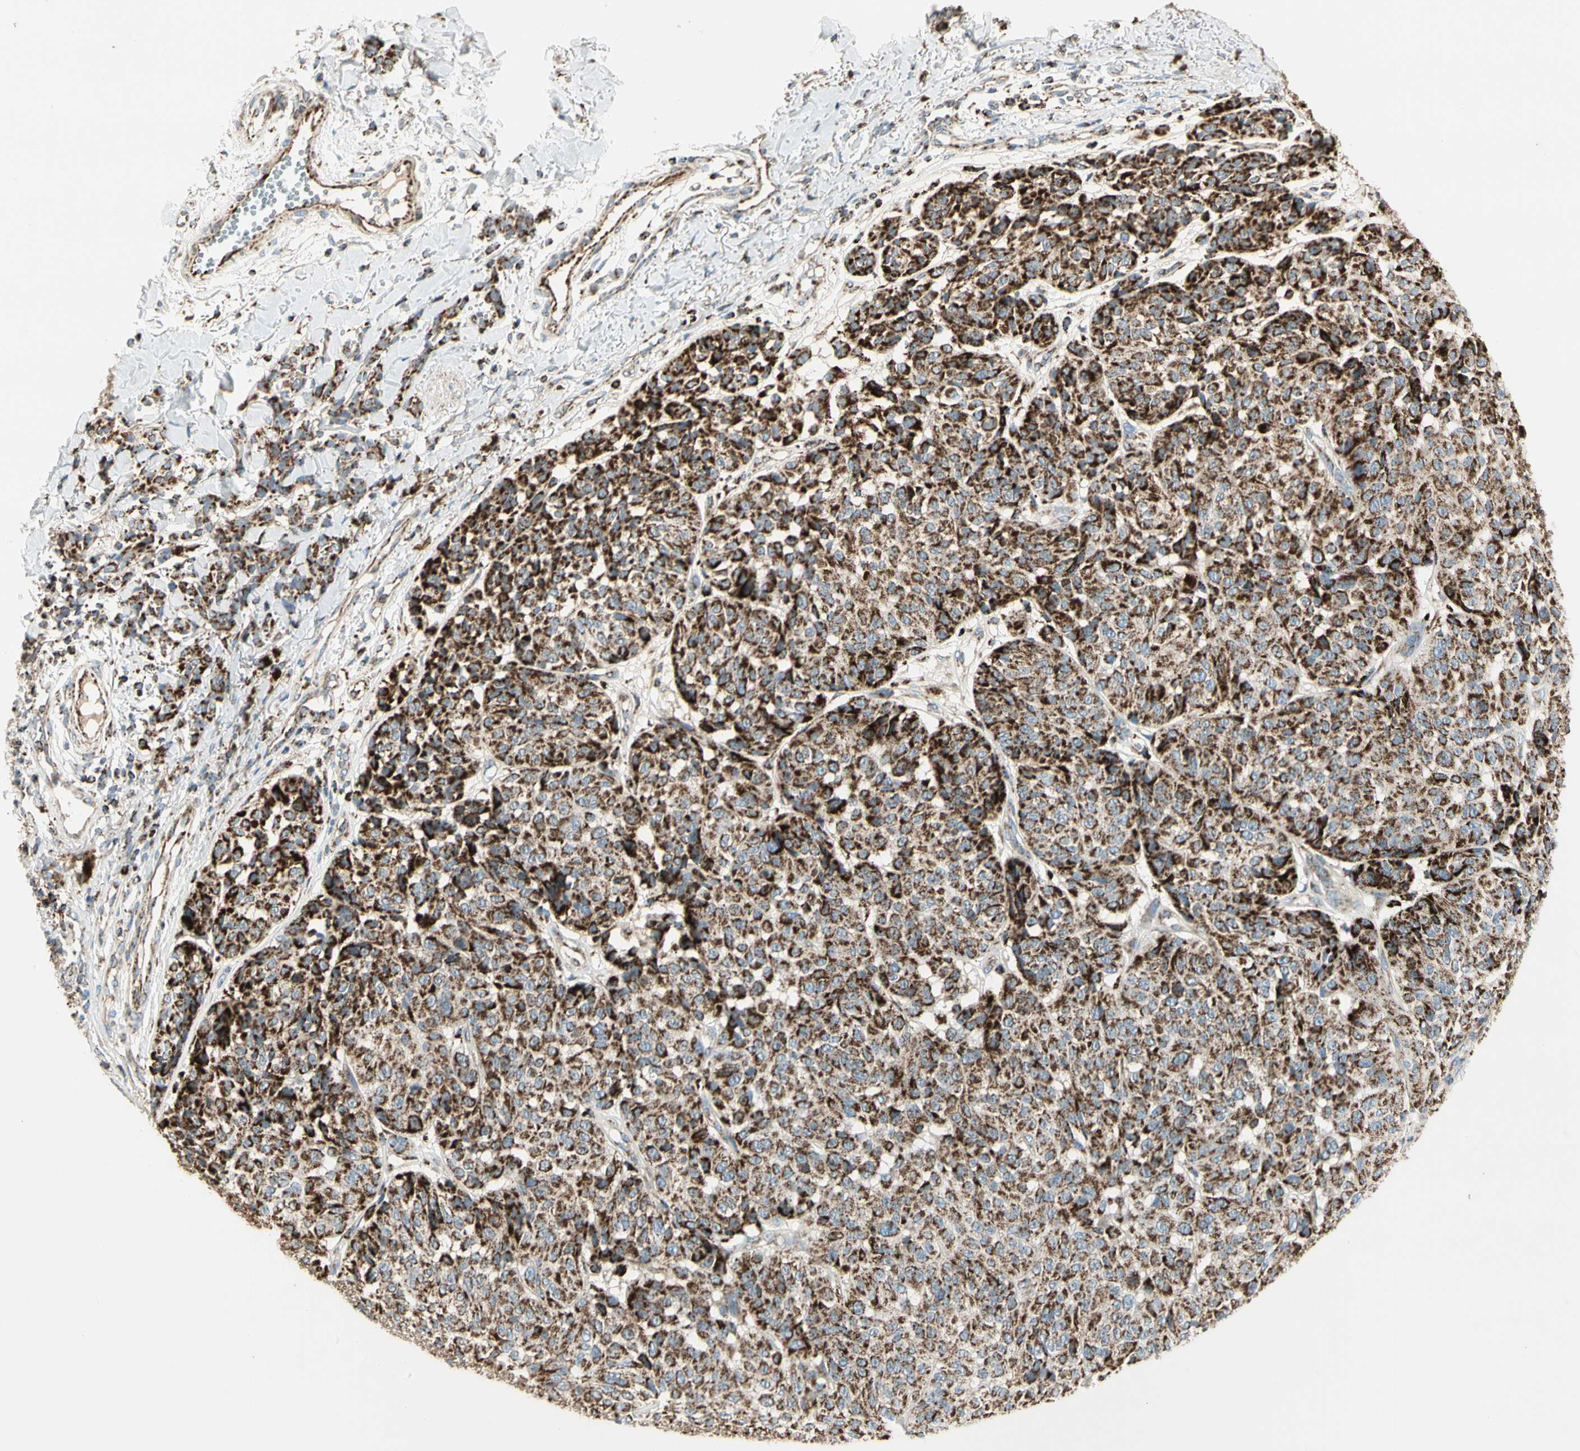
{"staining": {"intensity": "strong", "quantity": ">75%", "location": "cytoplasmic/membranous"}, "tissue": "melanoma", "cell_type": "Tumor cells", "image_type": "cancer", "snomed": [{"axis": "morphology", "description": "Malignant melanoma, NOS"}, {"axis": "topography", "description": "Skin"}], "caption": "There is high levels of strong cytoplasmic/membranous staining in tumor cells of melanoma, as demonstrated by immunohistochemical staining (brown color).", "gene": "ME2", "patient": {"sex": "female", "age": 46}}